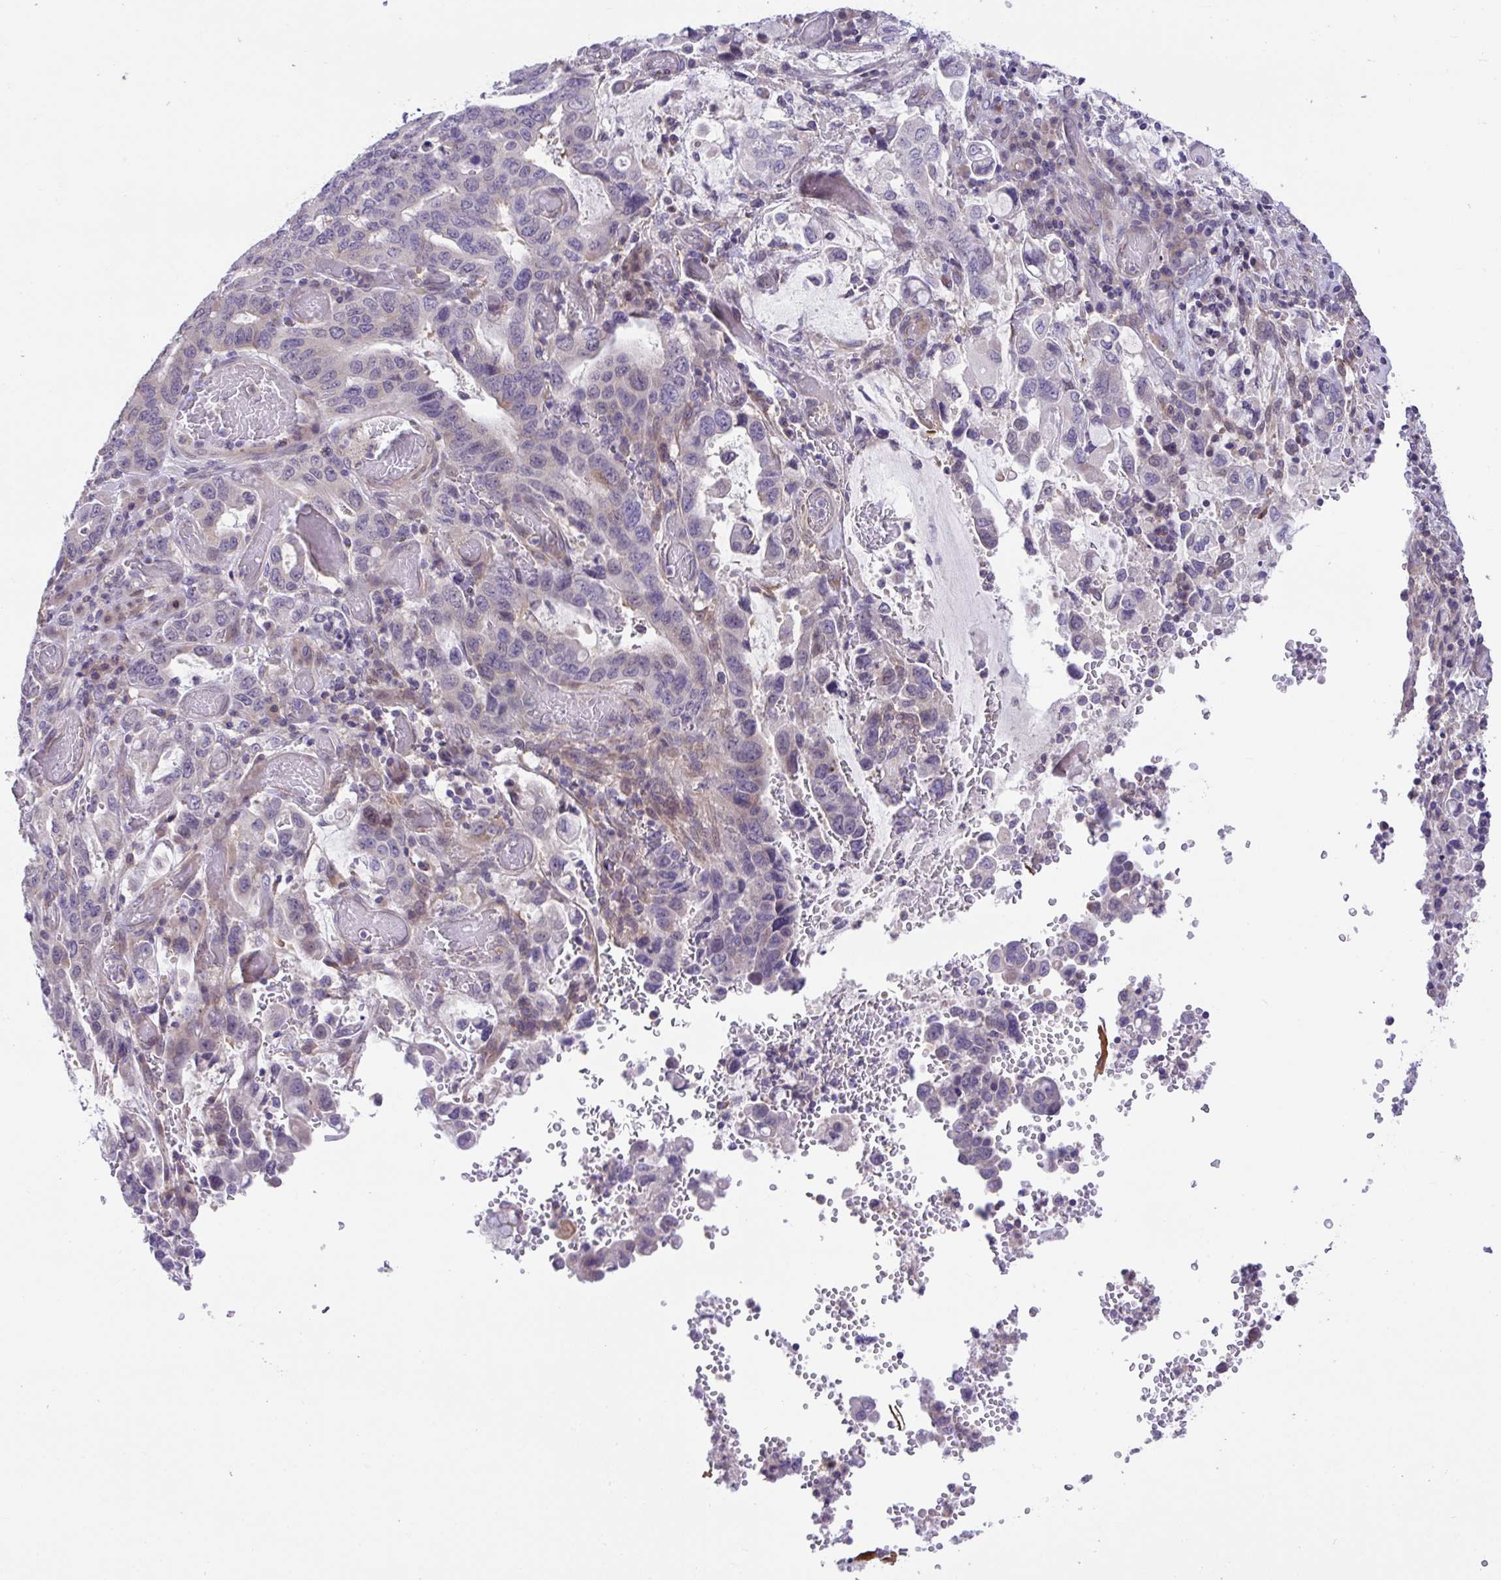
{"staining": {"intensity": "negative", "quantity": "none", "location": "none"}, "tissue": "stomach cancer", "cell_type": "Tumor cells", "image_type": "cancer", "snomed": [{"axis": "morphology", "description": "Adenocarcinoma, NOS"}, {"axis": "topography", "description": "Stomach, upper"}, {"axis": "topography", "description": "Stomach"}], "caption": "This is an immunohistochemistry micrograph of human stomach cancer (adenocarcinoma). There is no staining in tumor cells.", "gene": "RHOXF1", "patient": {"sex": "male", "age": 62}}